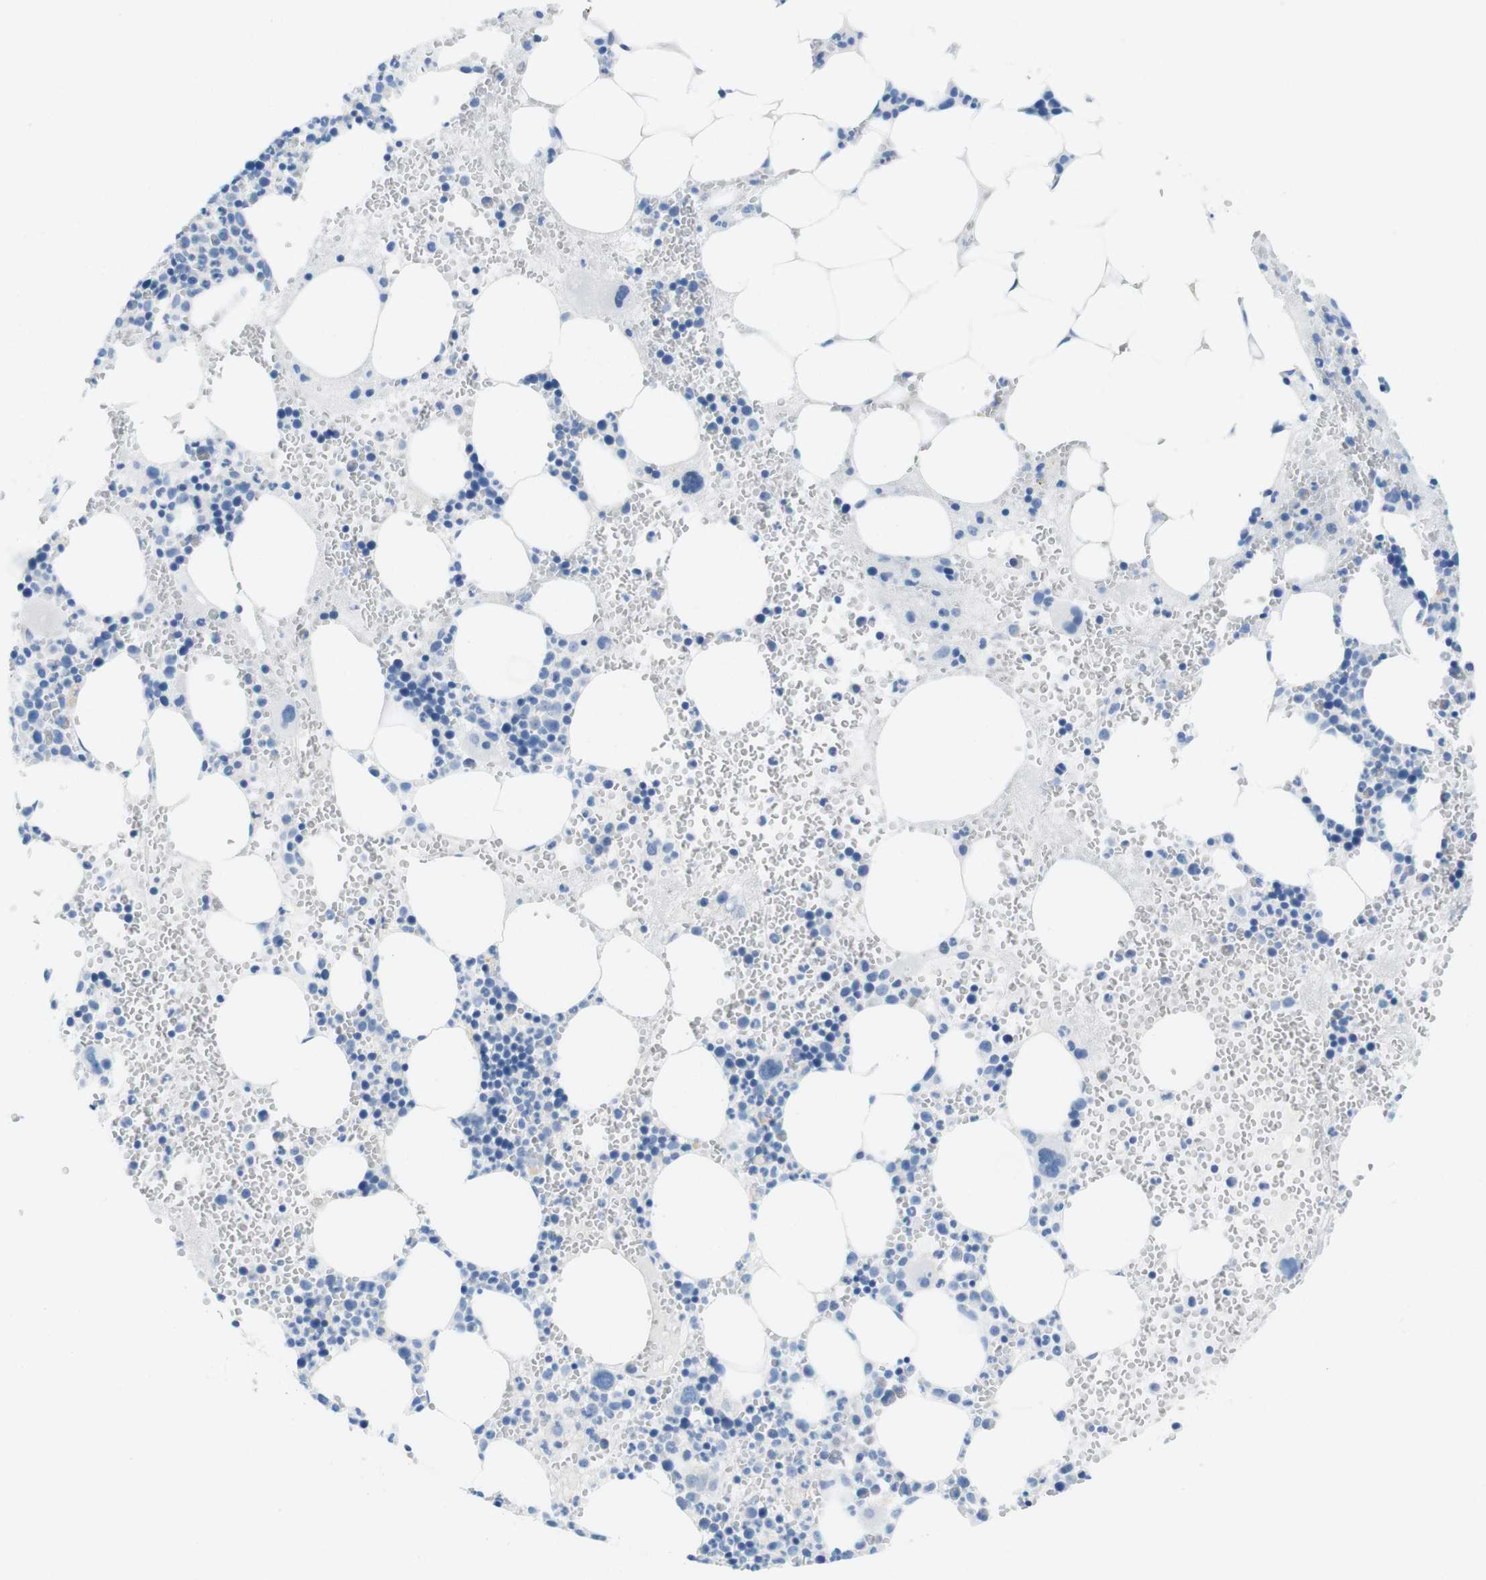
{"staining": {"intensity": "negative", "quantity": "none", "location": "none"}, "tissue": "bone marrow", "cell_type": "Hematopoietic cells", "image_type": "normal", "snomed": [{"axis": "morphology", "description": "Normal tissue, NOS"}, {"axis": "morphology", "description": "Inflammation, NOS"}, {"axis": "topography", "description": "Bone marrow"}], "caption": "This is an immunohistochemistry (IHC) photomicrograph of normal bone marrow. There is no staining in hematopoietic cells.", "gene": "OPN1SW", "patient": {"sex": "female", "age": 76}}